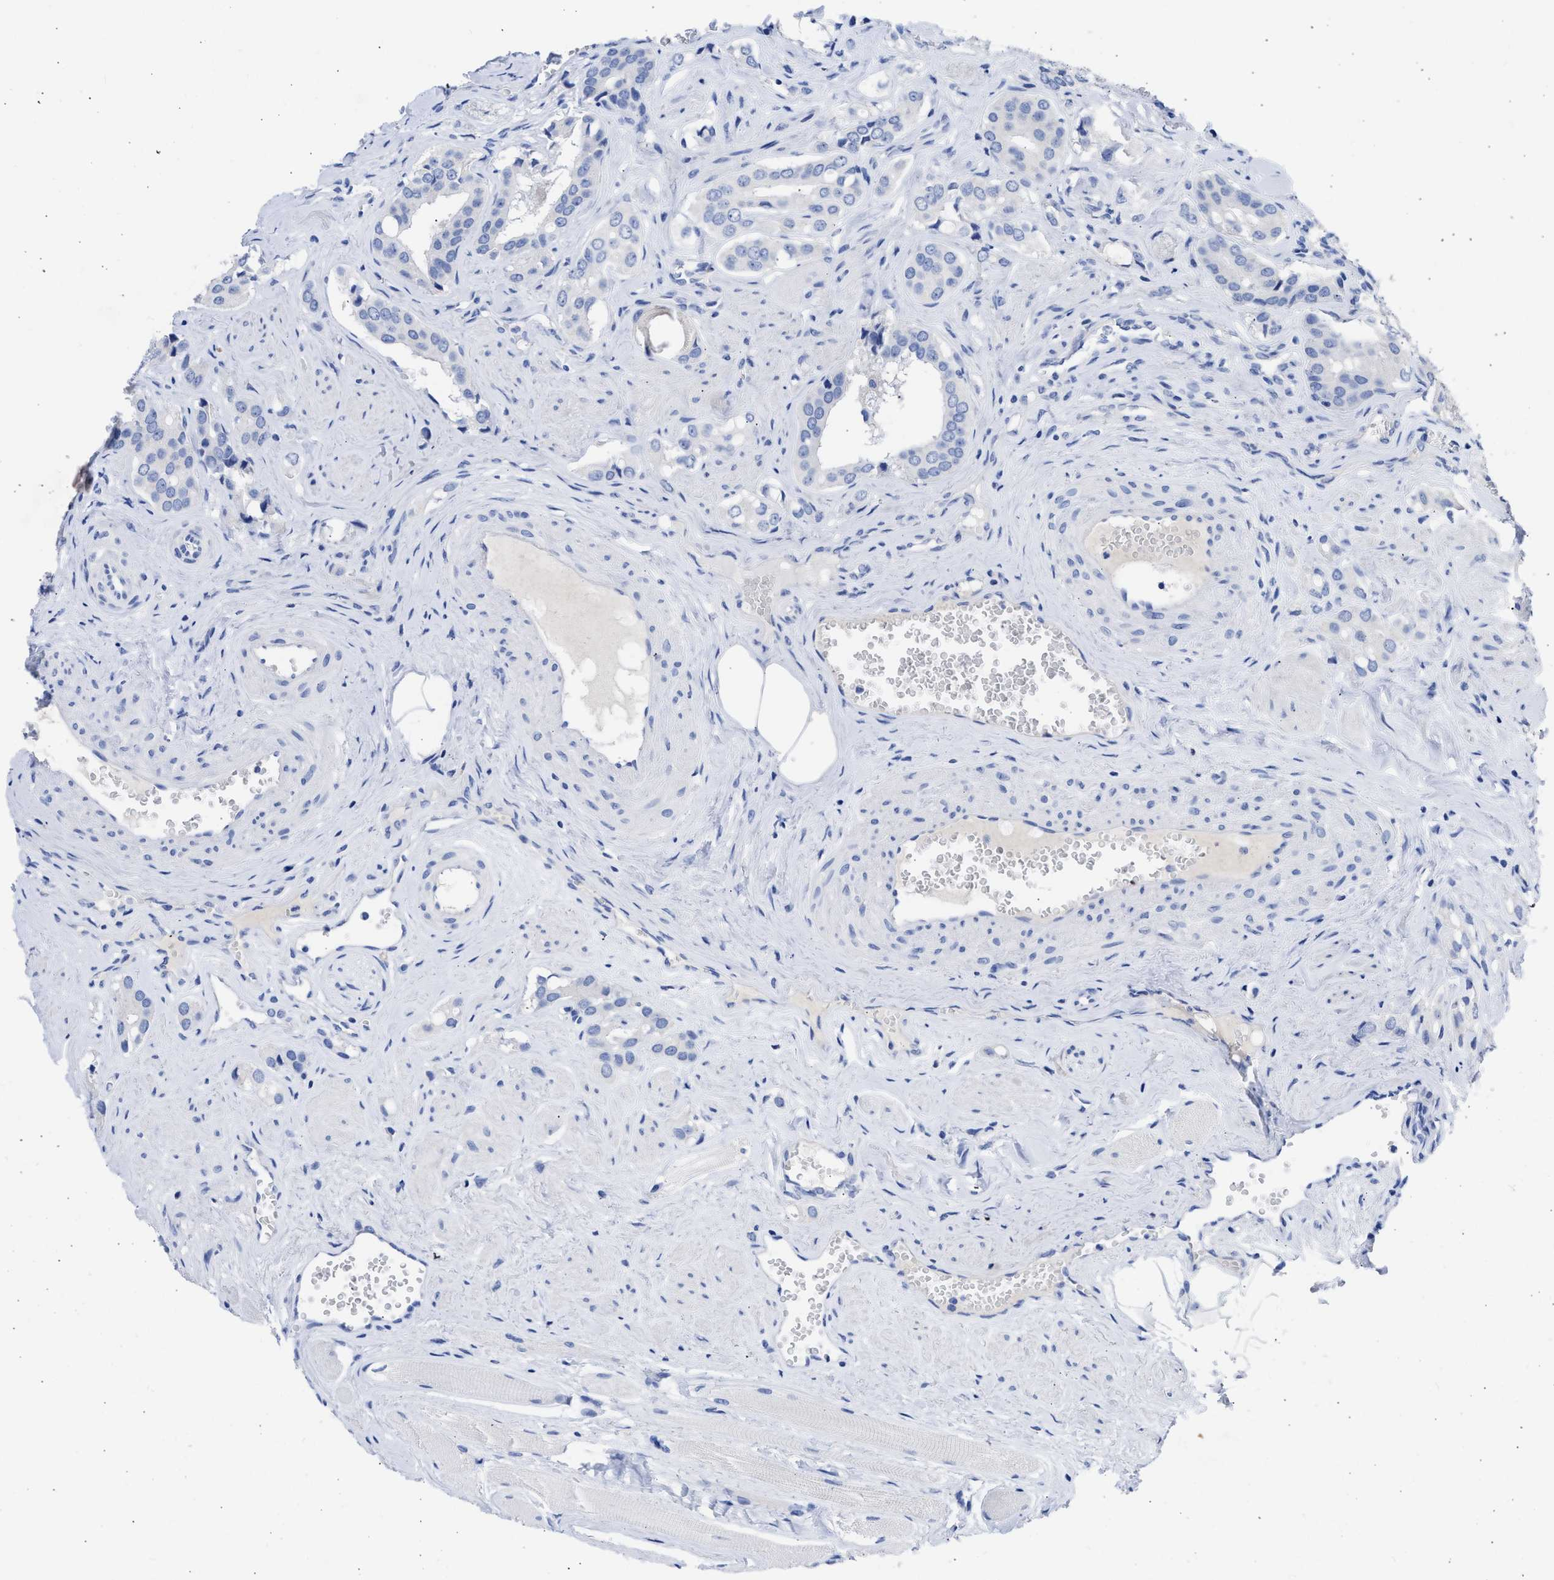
{"staining": {"intensity": "negative", "quantity": "none", "location": "none"}, "tissue": "prostate cancer", "cell_type": "Tumor cells", "image_type": "cancer", "snomed": [{"axis": "morphology", "description": "Adenocarcinoma, High grade"}, {"axis": "topography", "description": "Prostate"}], "caption": "DAB immunohistochemical staining of human high-grade adenocarcinoma (prostate) exhibits no significant positivity in tumor cells. (DAB immunohistochemistry with hematoxylin counter stain).", "gene": "RSPH1", "patient": {"sex": "male", "age": 52}}